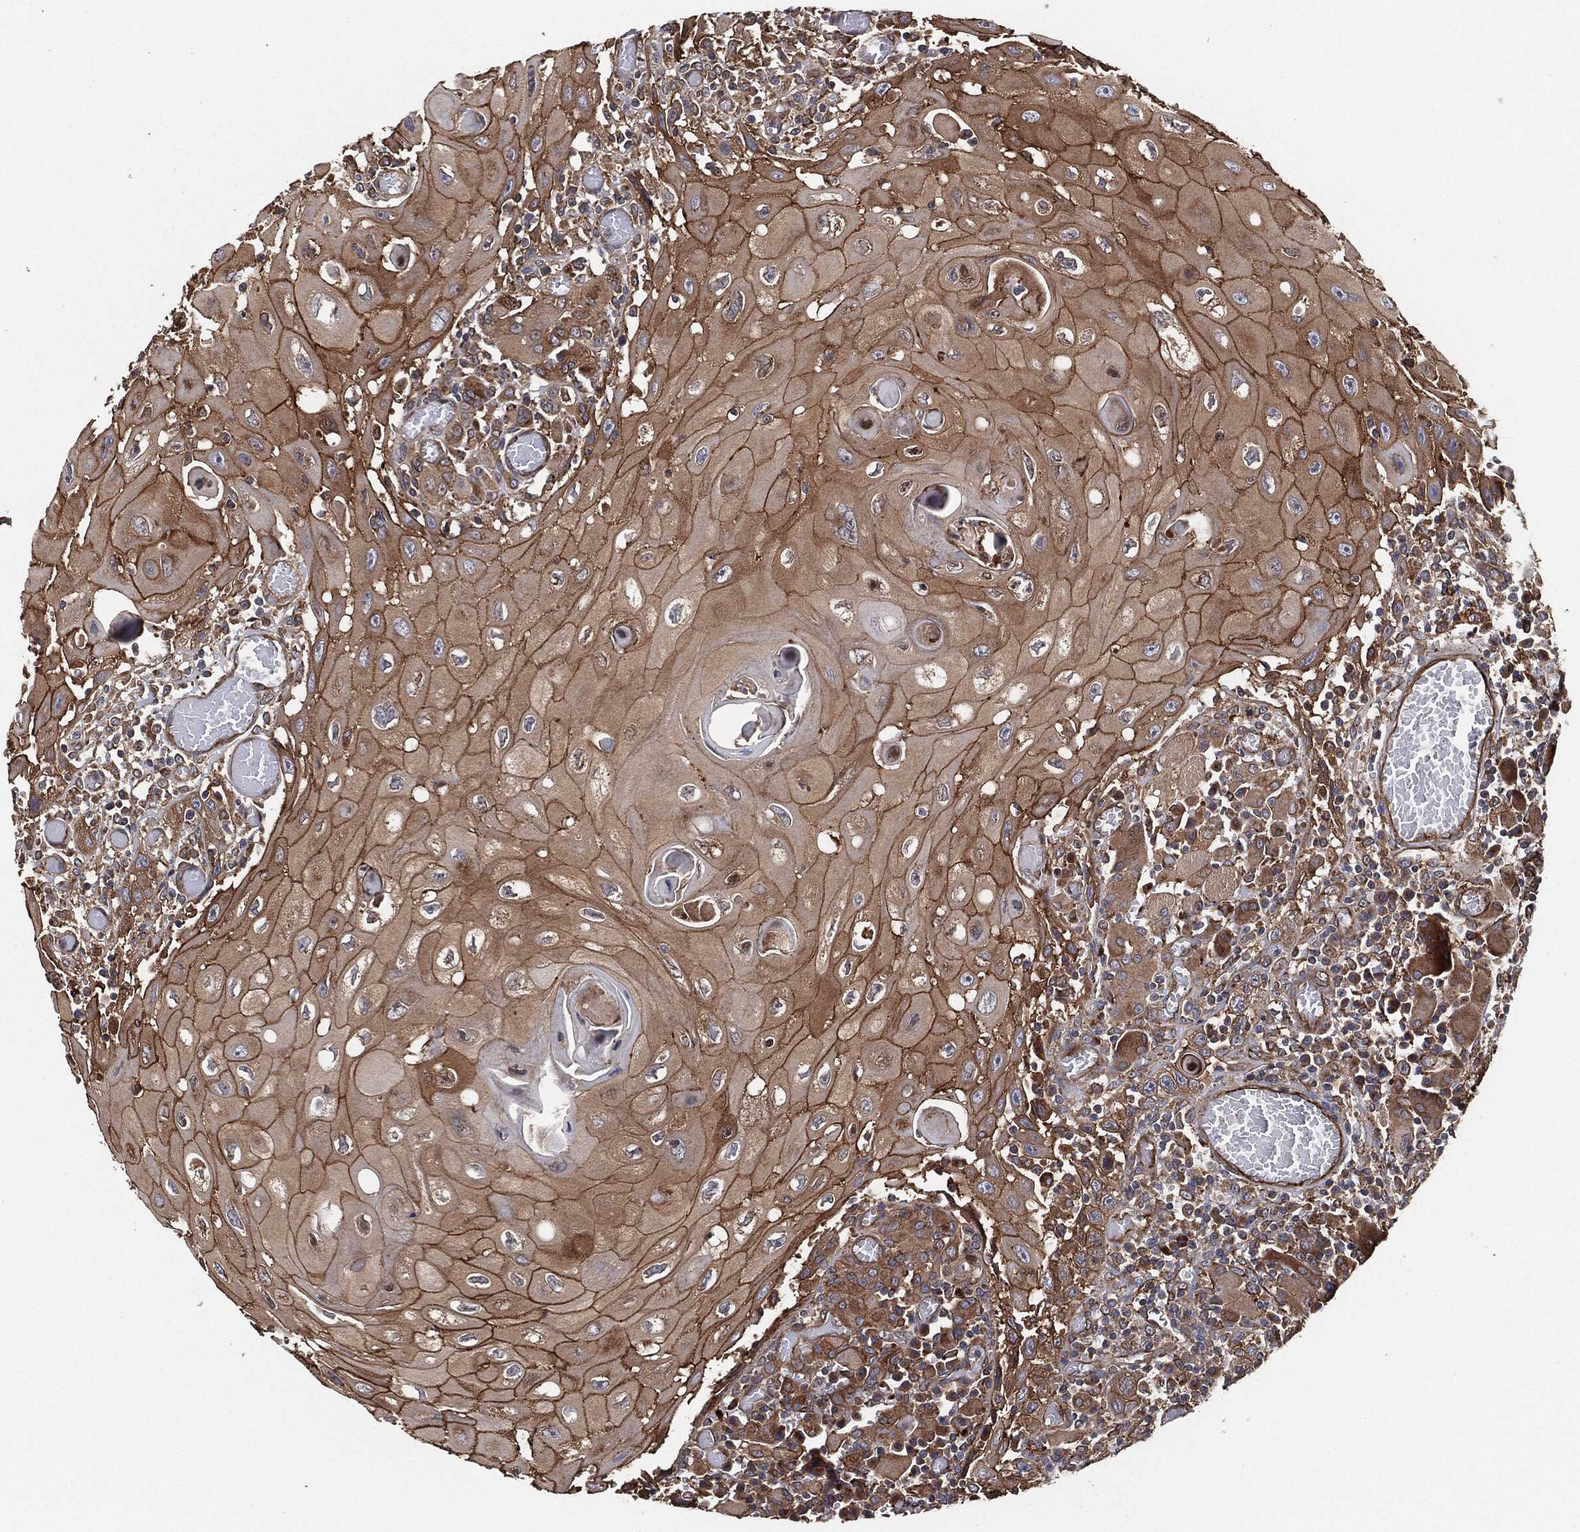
{"staining": {"intensity": "moderate", "quantity": ">75%", "location": "cytoplasmic/membranous"}, "tissue": "head and neck cancer", "cell_type": "Tumor cells", "image_type": "cancer", "snomed": [{"axis": "morphology", "description": "Normal tissue, NOS"}, {"axis": "morphology", "description": "Squamous cell carcinoma, NOS"}, {"axis": "topography", "description": "Oral tissue"}, {"axis": "topography", "description": "Head-Neck"}], "caption": "Head and neck cancer stained with a brown dye reveals moderate cytoplasmic/membranous positive staining in about >75% of tumor cells.", "gene": "CTNNA1", "patient": {"sex": "male", "age": 71}}